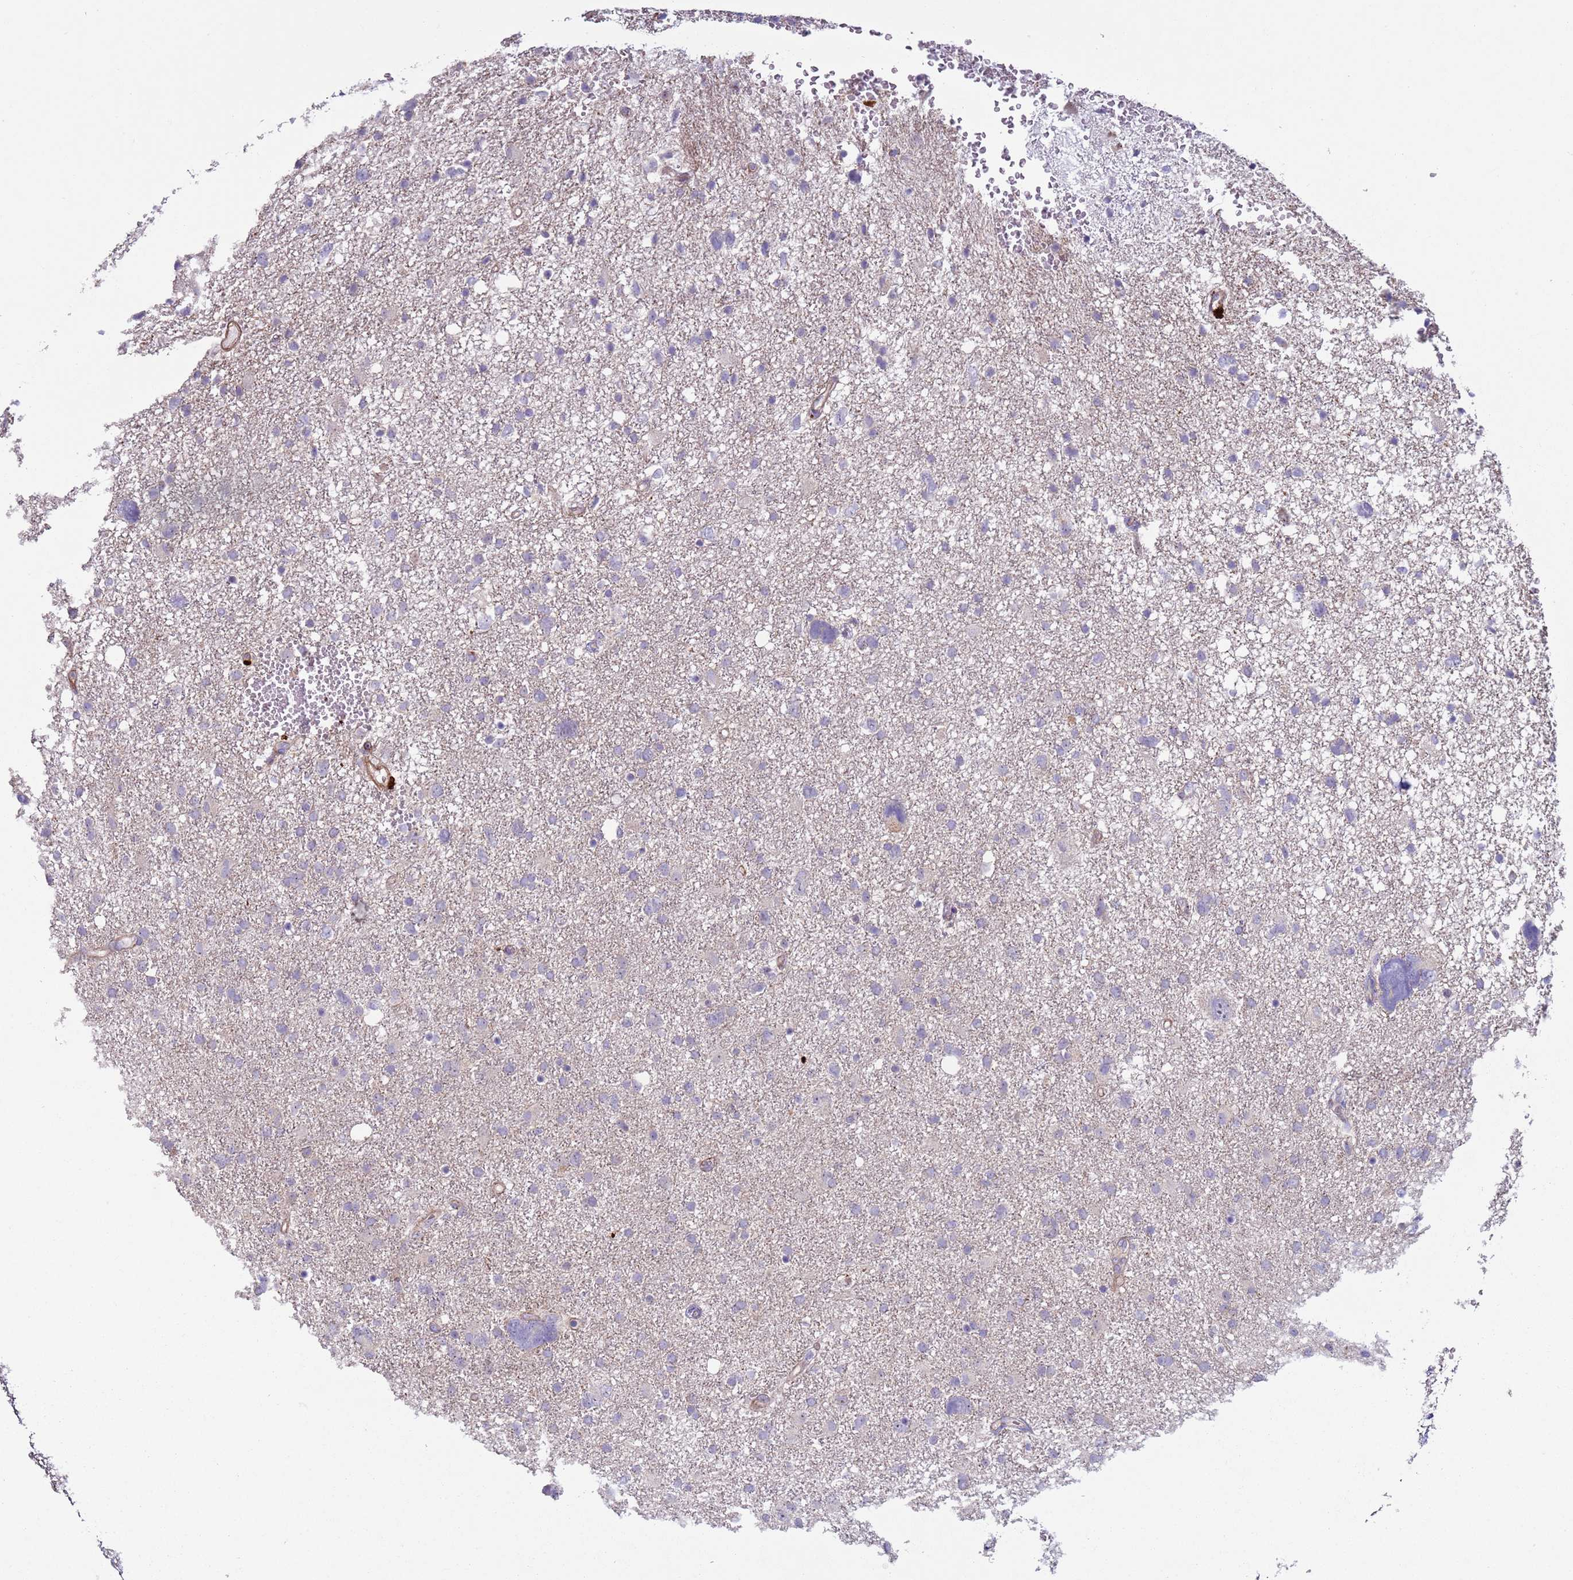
{"staining": {"intensity": "negative", "quantity": "none", "location": "none"}, "tissue": "glioma", "cell_type": "Tumor cells", "image_type": "cancer", "snomed": [{"axis": "morphology", "description": "Glioma, malignant, High grade"}, {"axis": "topography", "description": "Brain"}], "caption": "A photomicrograph of glioma stained for a protein demonstrates no brown staining in tumor cells.", "gene": "HEATR1", "patient": {"sex": "male", "age": 61}}